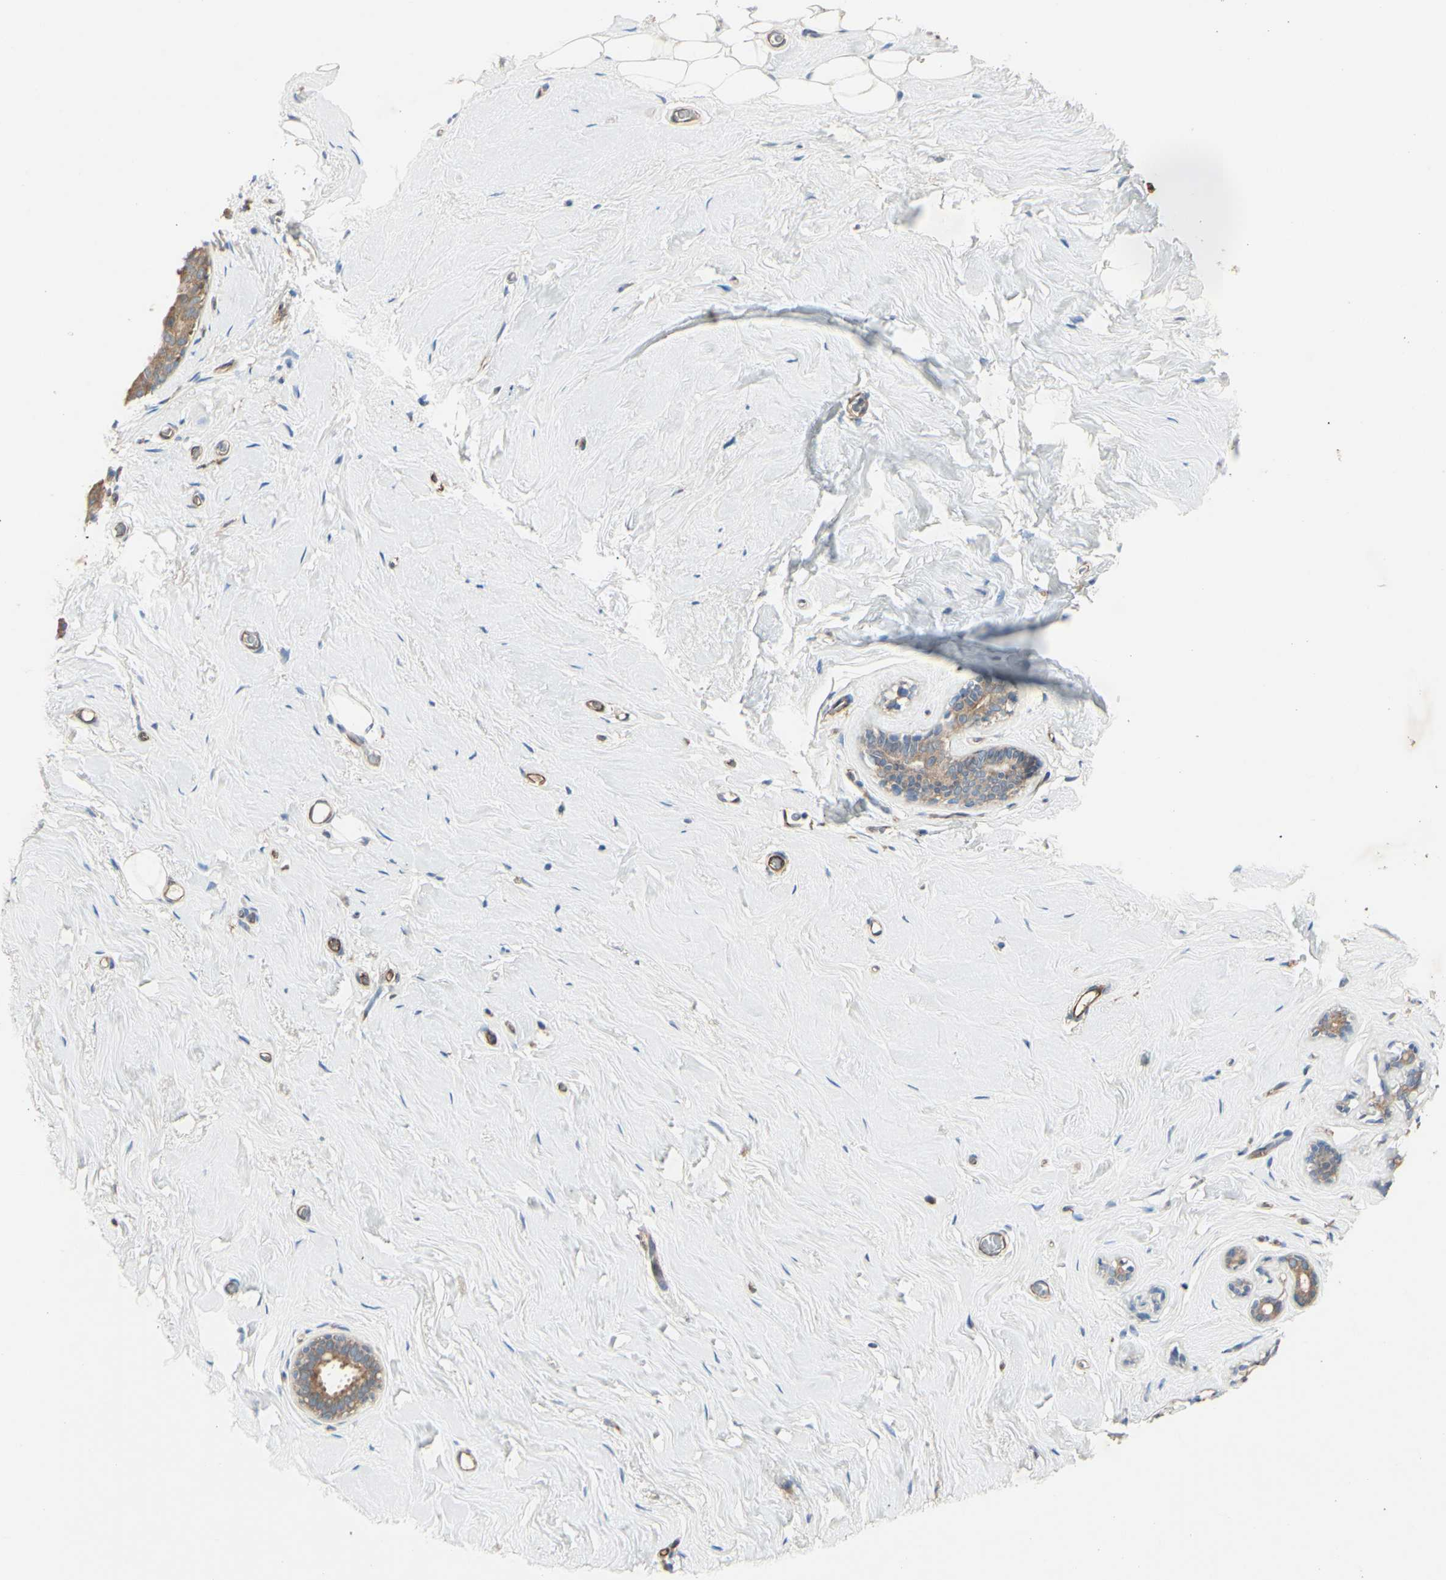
{"staining": {"intensity": "moderate", "quantity": ">75%", "location": "cytoplasmic/membranous"}, "tissue": "breast", "cell_type": "Glandular cells", "image_type": "normal", "snomed": [{"axis": "morphology", "description": "Normal tissue, NOS"}, {"axis": "topography", "description": "Breast"}], "caption": "Immunohistochemistry (DAB) staining of normal breast reveals moderate cytoplasmic/membranous protein positivity in approximately >75% of glandular cells.", "gene": "IGSF9B", "patient": {"sex": "female", "age": 75}}